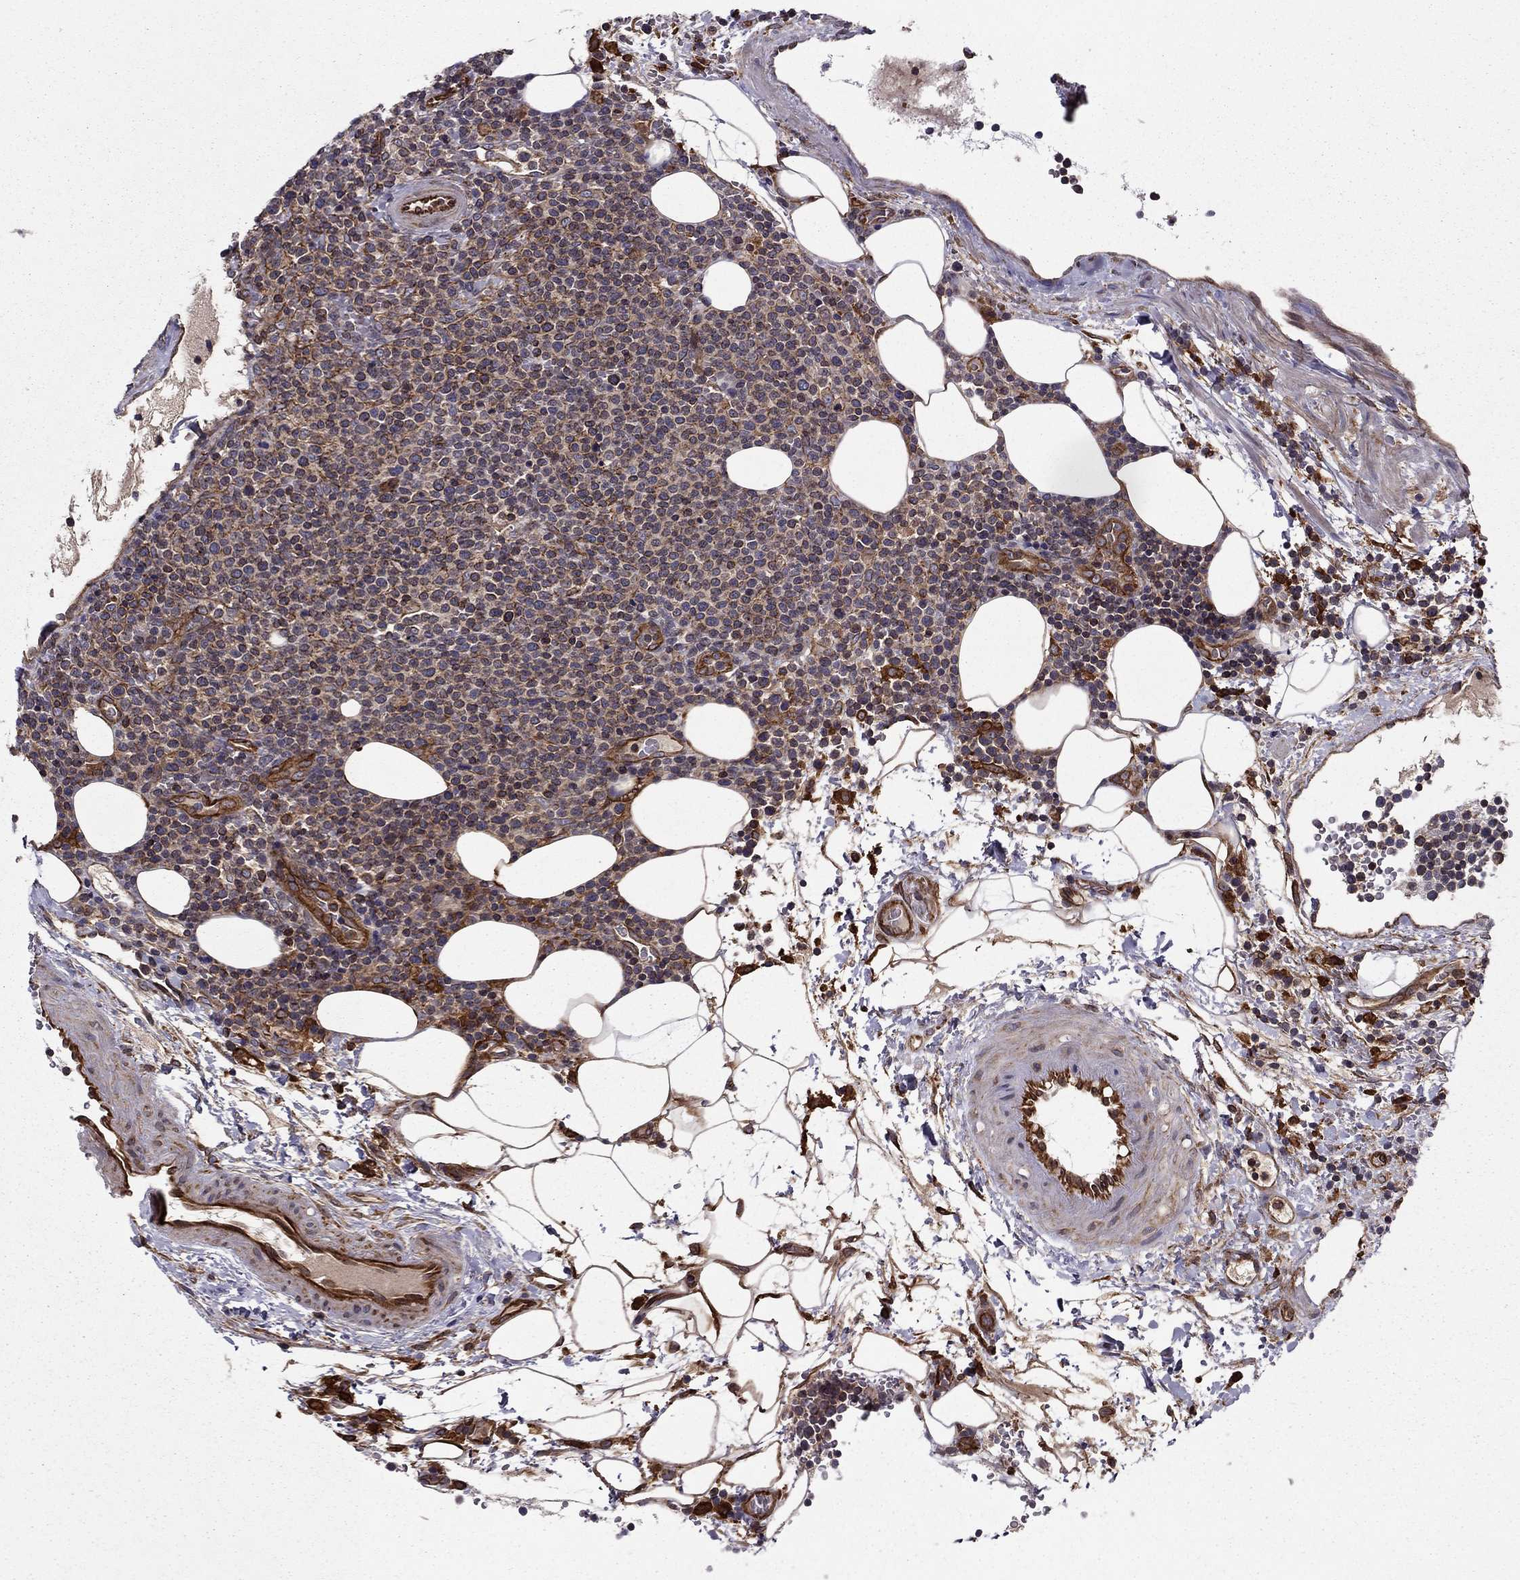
{"staining": {"intensity": "moderate", "quantity": "<25%", "location": "cytoplasmic/membranous"}, "tissue": "lymphoma", "cell_type": "Tumor cells", "image_type": "cancer", "snomed": [{"axis": "morphology", "description": "Malignant lymphoma, non-Hodgkin's type, High grade"}, {"axis": "topography", "description": "Lymph node"}], "caption": "Moderate cytoplasmic/membranous protein expression is present in about <25% of tumor cells in high-grade malignant lymphoma, non-Hodgkin's type.", "gene": "SHMT1", "patient": {"sex": "male", "age": 61}}